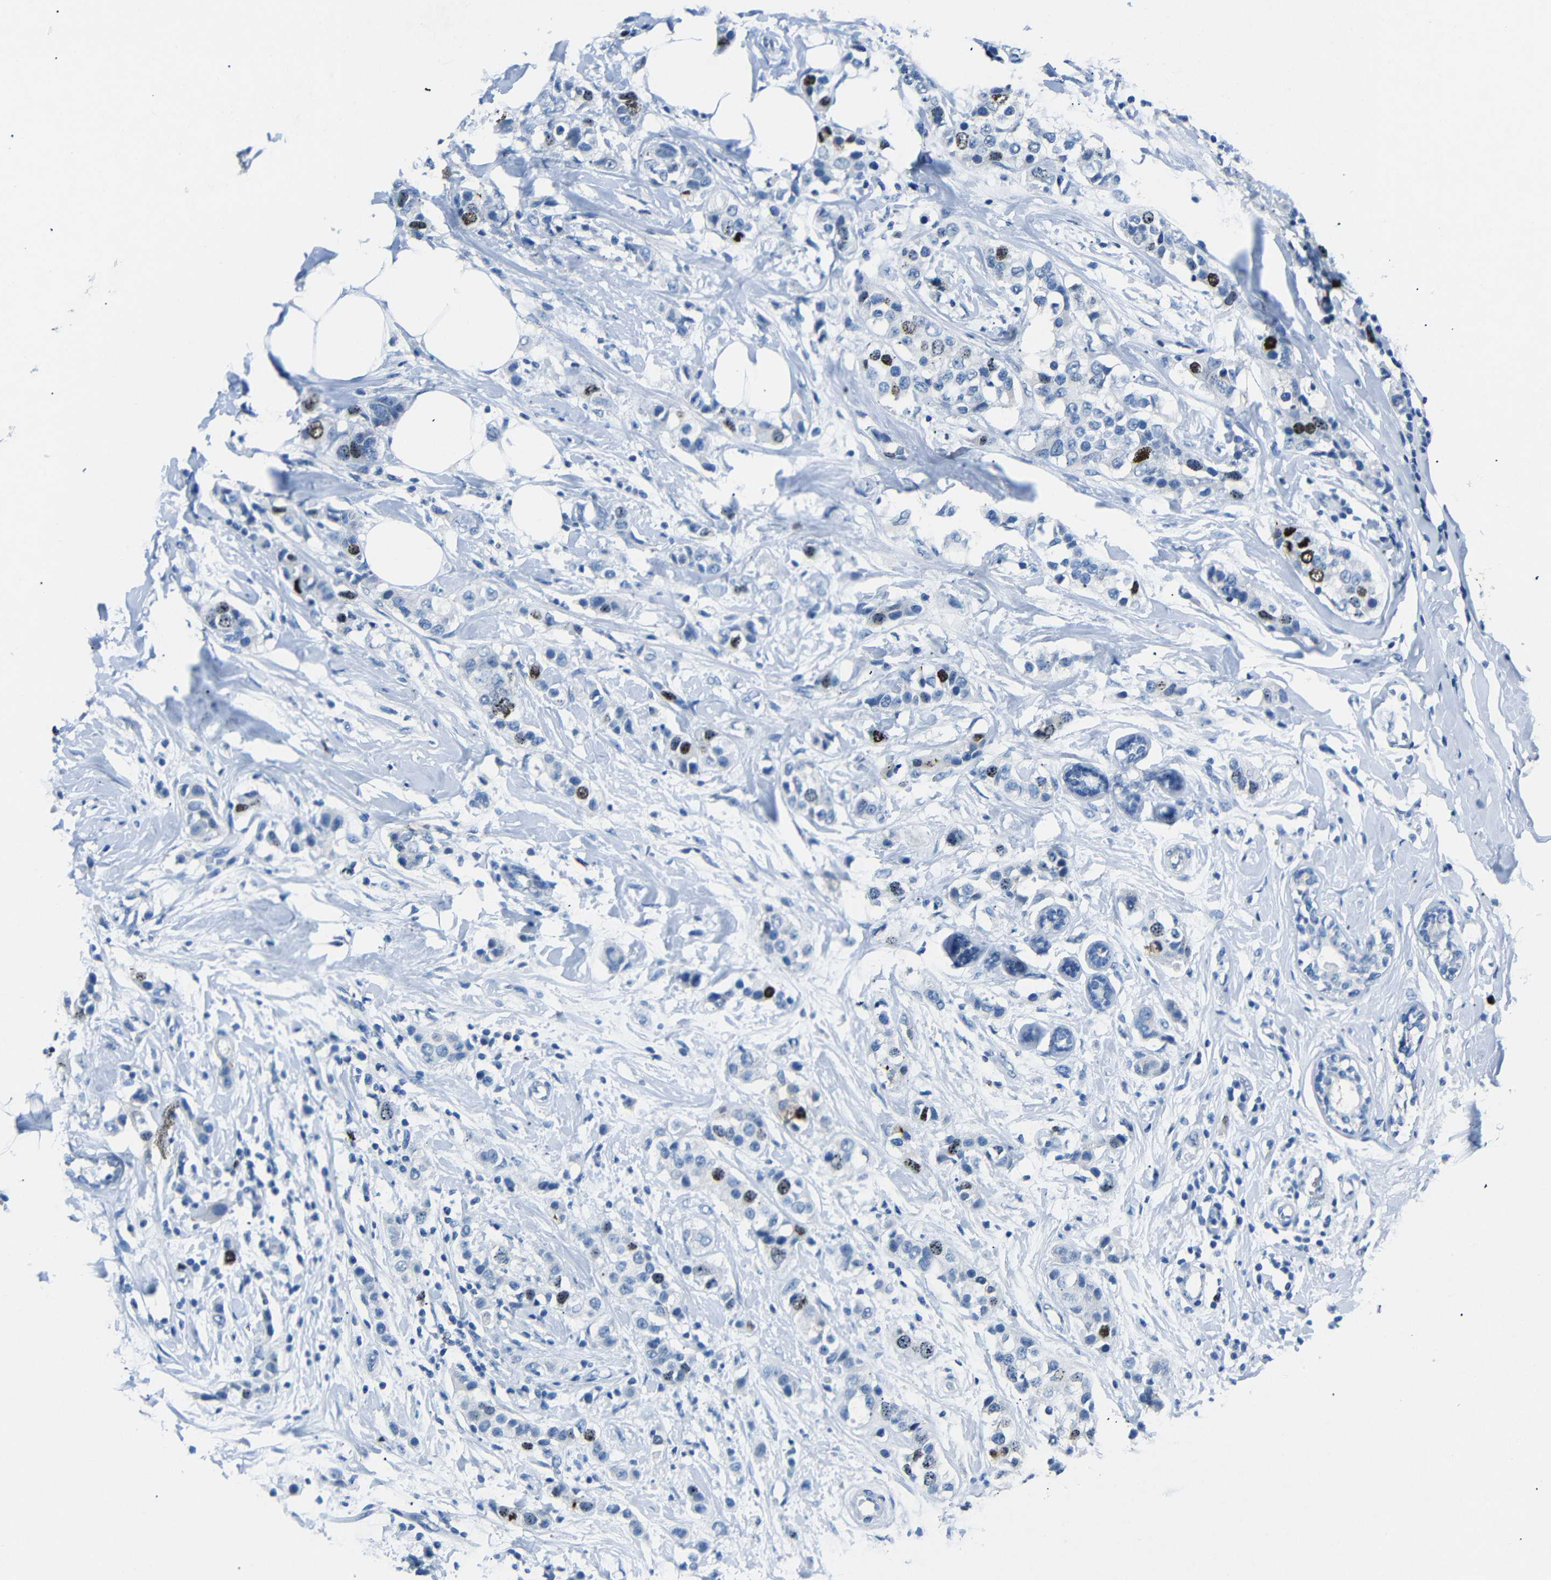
{"staining": {"intensity": "moderate", "quantity": "<25%", "location": "nuclear"}, "tissue": "breast cancer", "cell_type": "Tumor cells", "image_type": "cancer", "snomed": [{"axis": "morphology", "description": "Normal tissue, NOS"}, {"axis": "morphology", "description": "Duct carcinoma"}, {"axis": "topography", "description": "Breast"}], "caption": "Immunohistochemical staining of human breast invasive ductal carcinoma demonstrates moderate nuclear protein staining in about <25% of tumor cells.", "gene": "INCENP", "patient": {"sex": "female", "age": 50}}